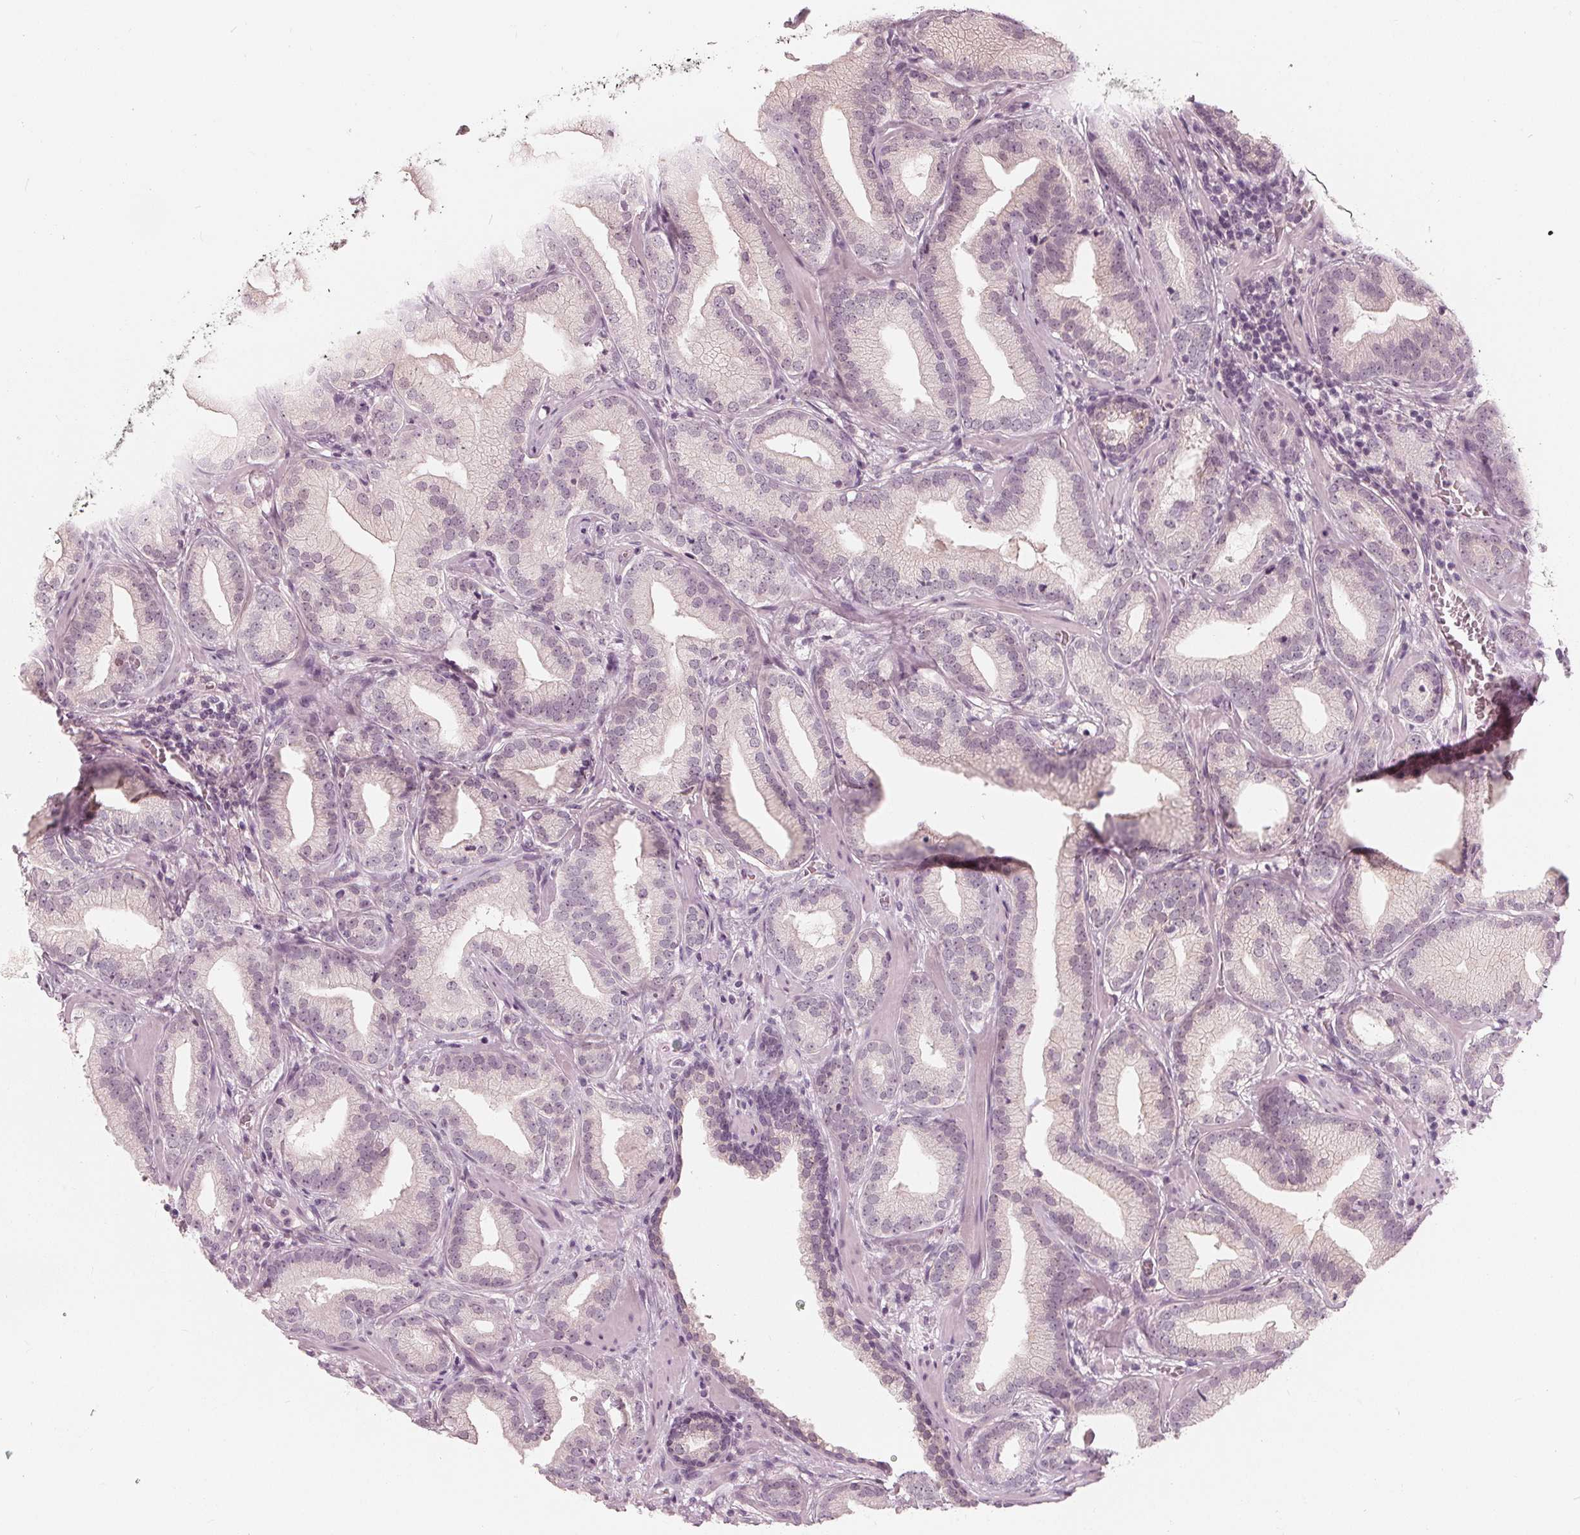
{"staining": {"intensity": "negative", "quantity": "none", "location": "none"}, "tissue": "prostate cancer", "cell_type": "Tumor cells", "image_type": "cancer", "snomed": [{"axis": "morphology", "description": "Adenocarcinoma, Low grade"}, {"axis": "topography", "description": "Prostate"}], "caption": "This is an immunohistochemistry photomicrograph of human prostate cancer. There is no positivity in tumor cells.", "gene": "SAT2", "patient": {"sex": "male", "age": 62}}